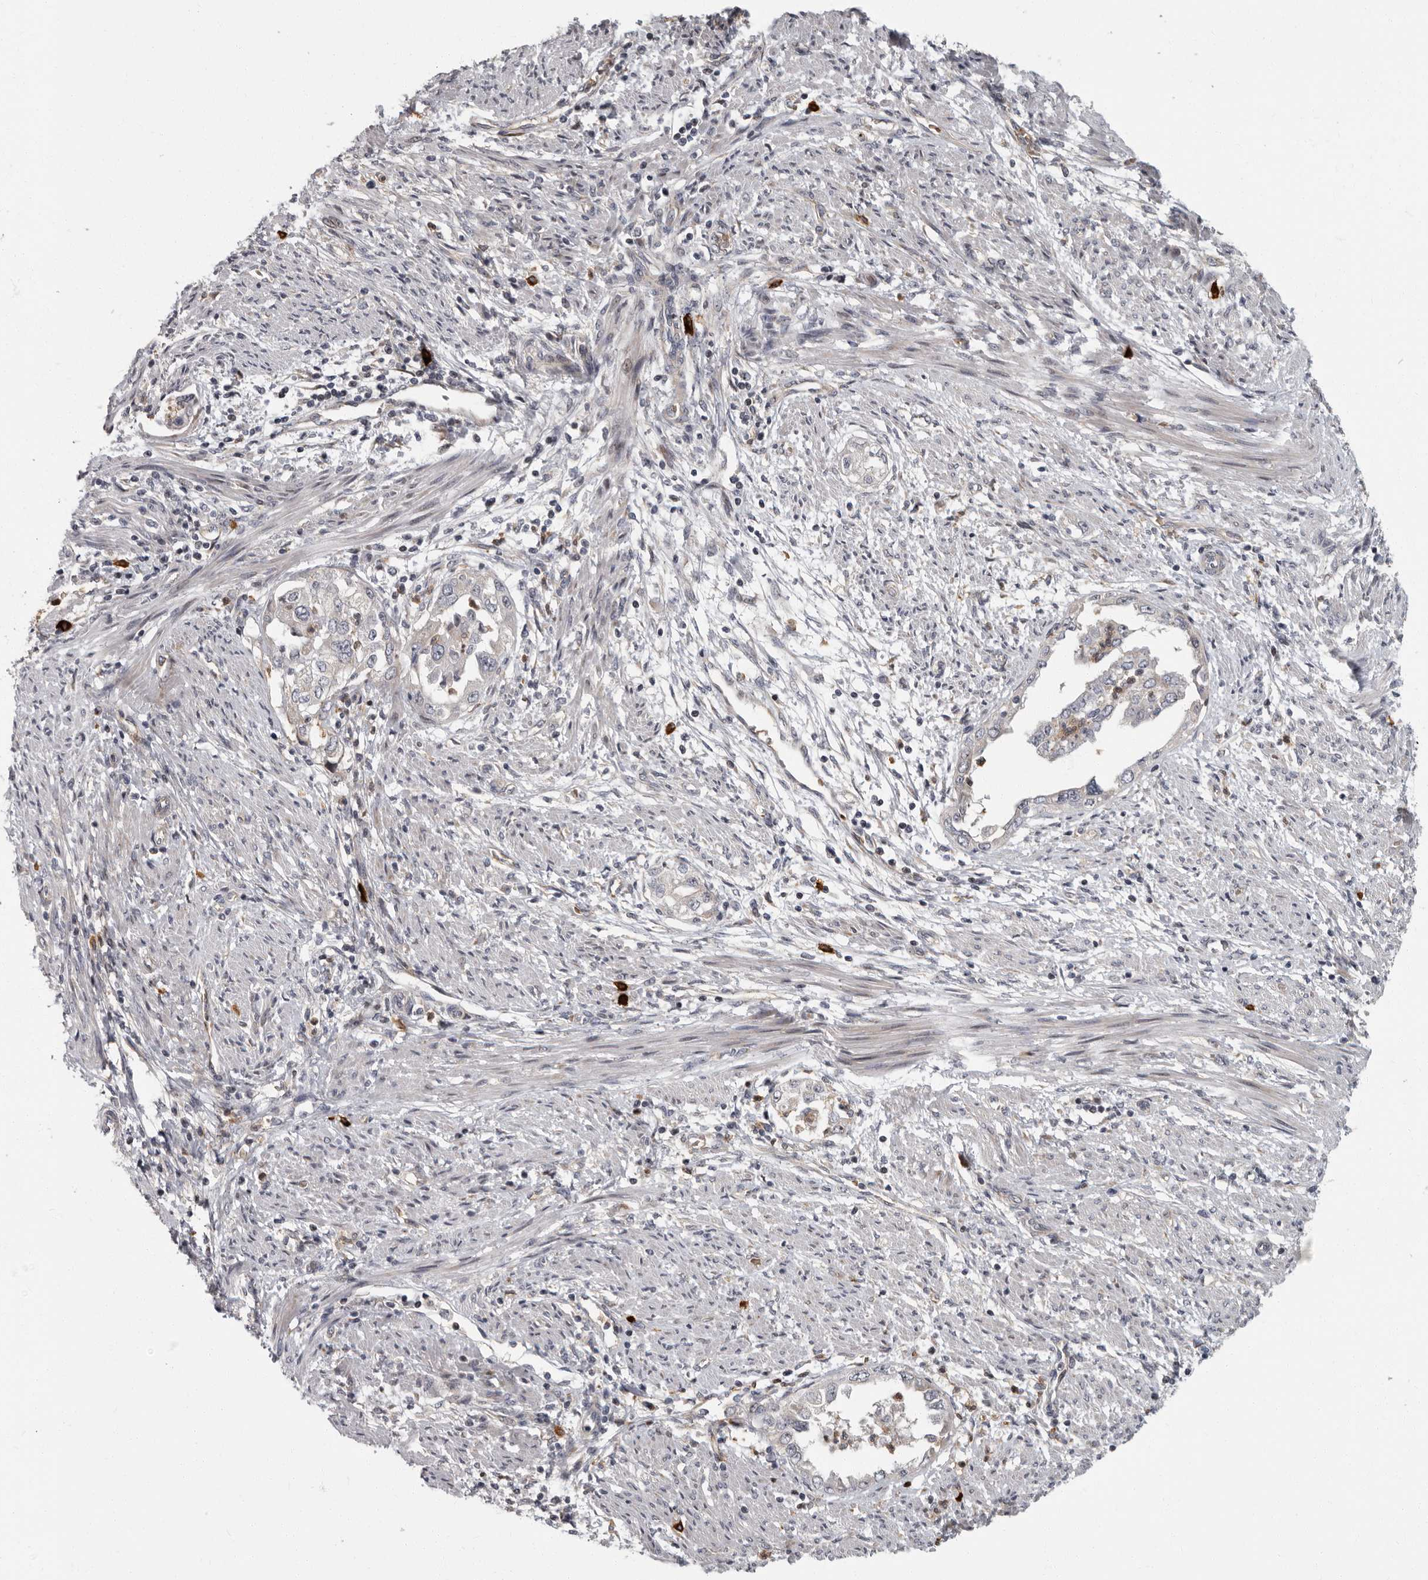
{"staining": {"intensity": "weak", "quantity": "<25%", "location": "cytoplasmic/membranous"}, "tissue": "endometrial cancer", "cell_type": "Tumor cells", "image_type": "cancer", "snomed": [{"axis": "morphology", "description": "Adenocarcinoma, NOS"}, {"axis": "topography", "description": "Endometrium"}], "caption": "Endometrial cancer was stained to show a protein in brown. There is no significant expression in tumor cells.", "gene": "PDCD11", "patient": {"sex": "female", "age": 85}}